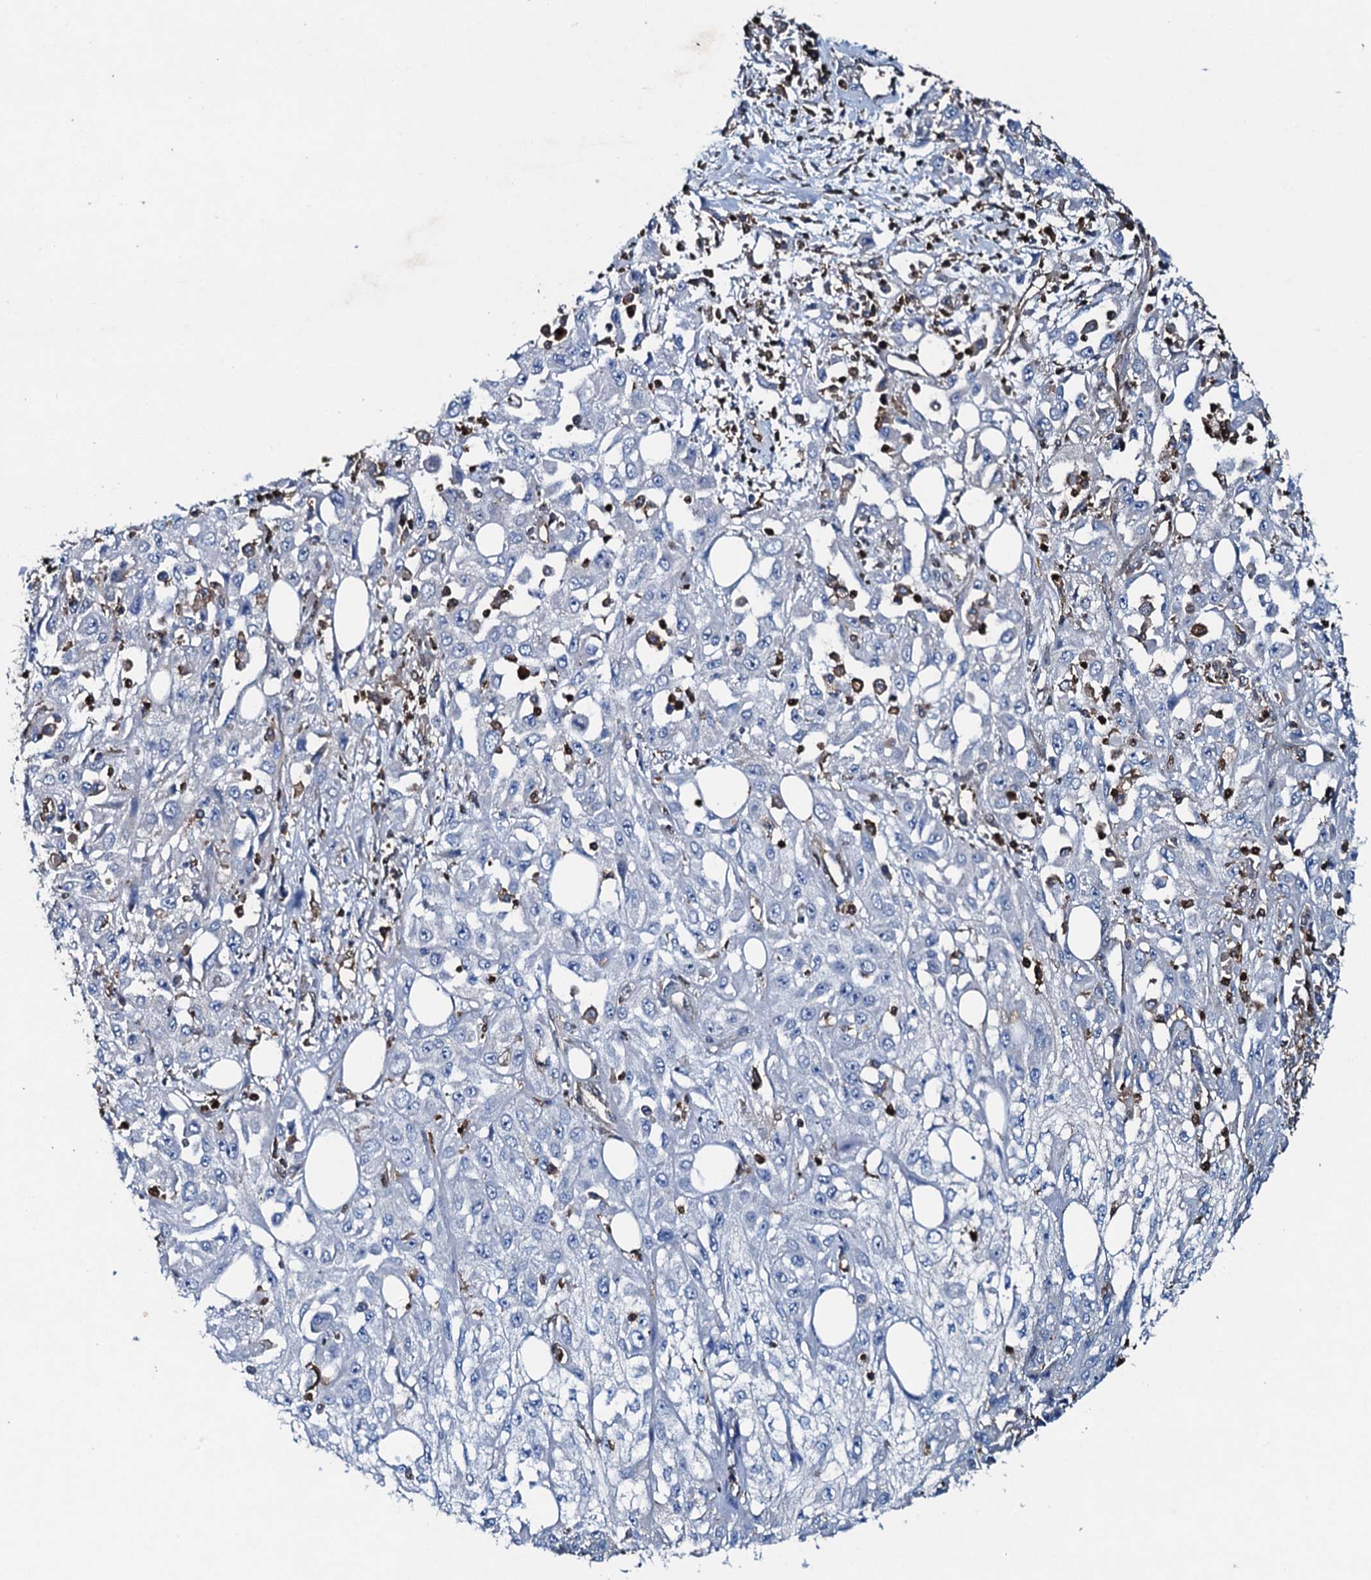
{"staining": {"intensity": "negative", "quantity": "none", "location": "none"}, "tissue": "skin cancer", "cell_type": "Tumor cells", "image_type": "cancer", "snomed": [{"axis": "morphology", "description": "Squamous cell carcinoma, NOS"}, {"axis": "morphology", "description": "Squamous cell carcinoma, metastatic, NOS"}, {"axis": "topography", "description": "Skin"}, {"axis": "topography", "description": "Lymph node"}], "caption": "Tumor cells are negative for protein expression in human skin metastatic squamous cell carcinoma.", "gene": "MS4A4E", "patient": {"sex": "male", "age": 75}}